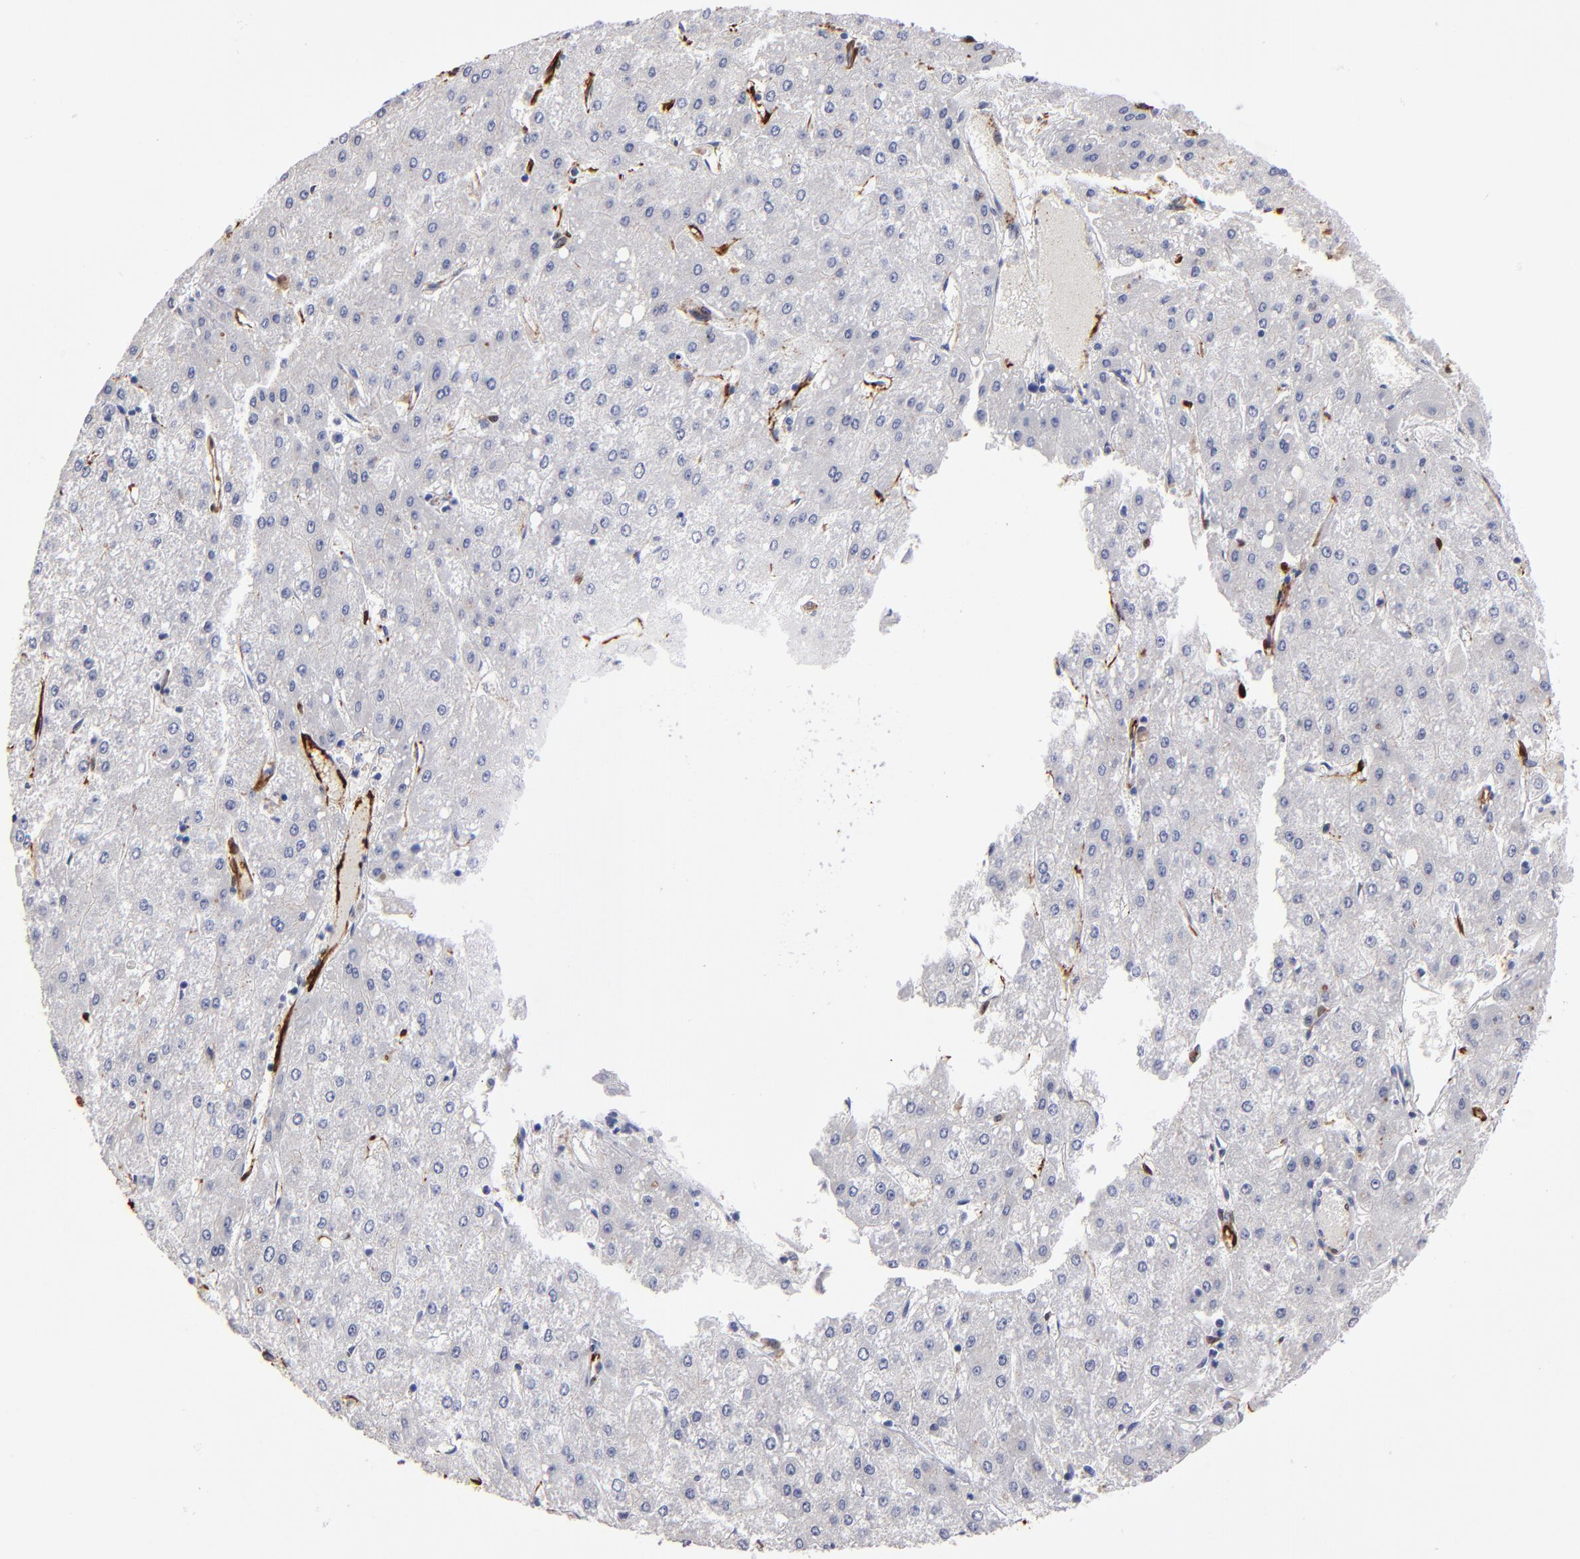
{"staining": {"intensity": "negative", "quantity": "none", "location": "none"}, "tissue": "liver cancer", "cell_type": "Tumor cells", "image_type": "cancer", "snomed": [{"axis": "morphology", "description": "Carcinoma, Hepatocellular, NOS"}, {"axis": "topography", "description": "Liver"}], "caption": "Immunohistochemistry (IHC) of liver cancer exhibits no positivity in tumor cells.", "gene": "FABP4", "patient": {"sex": "female", "age": 52}}